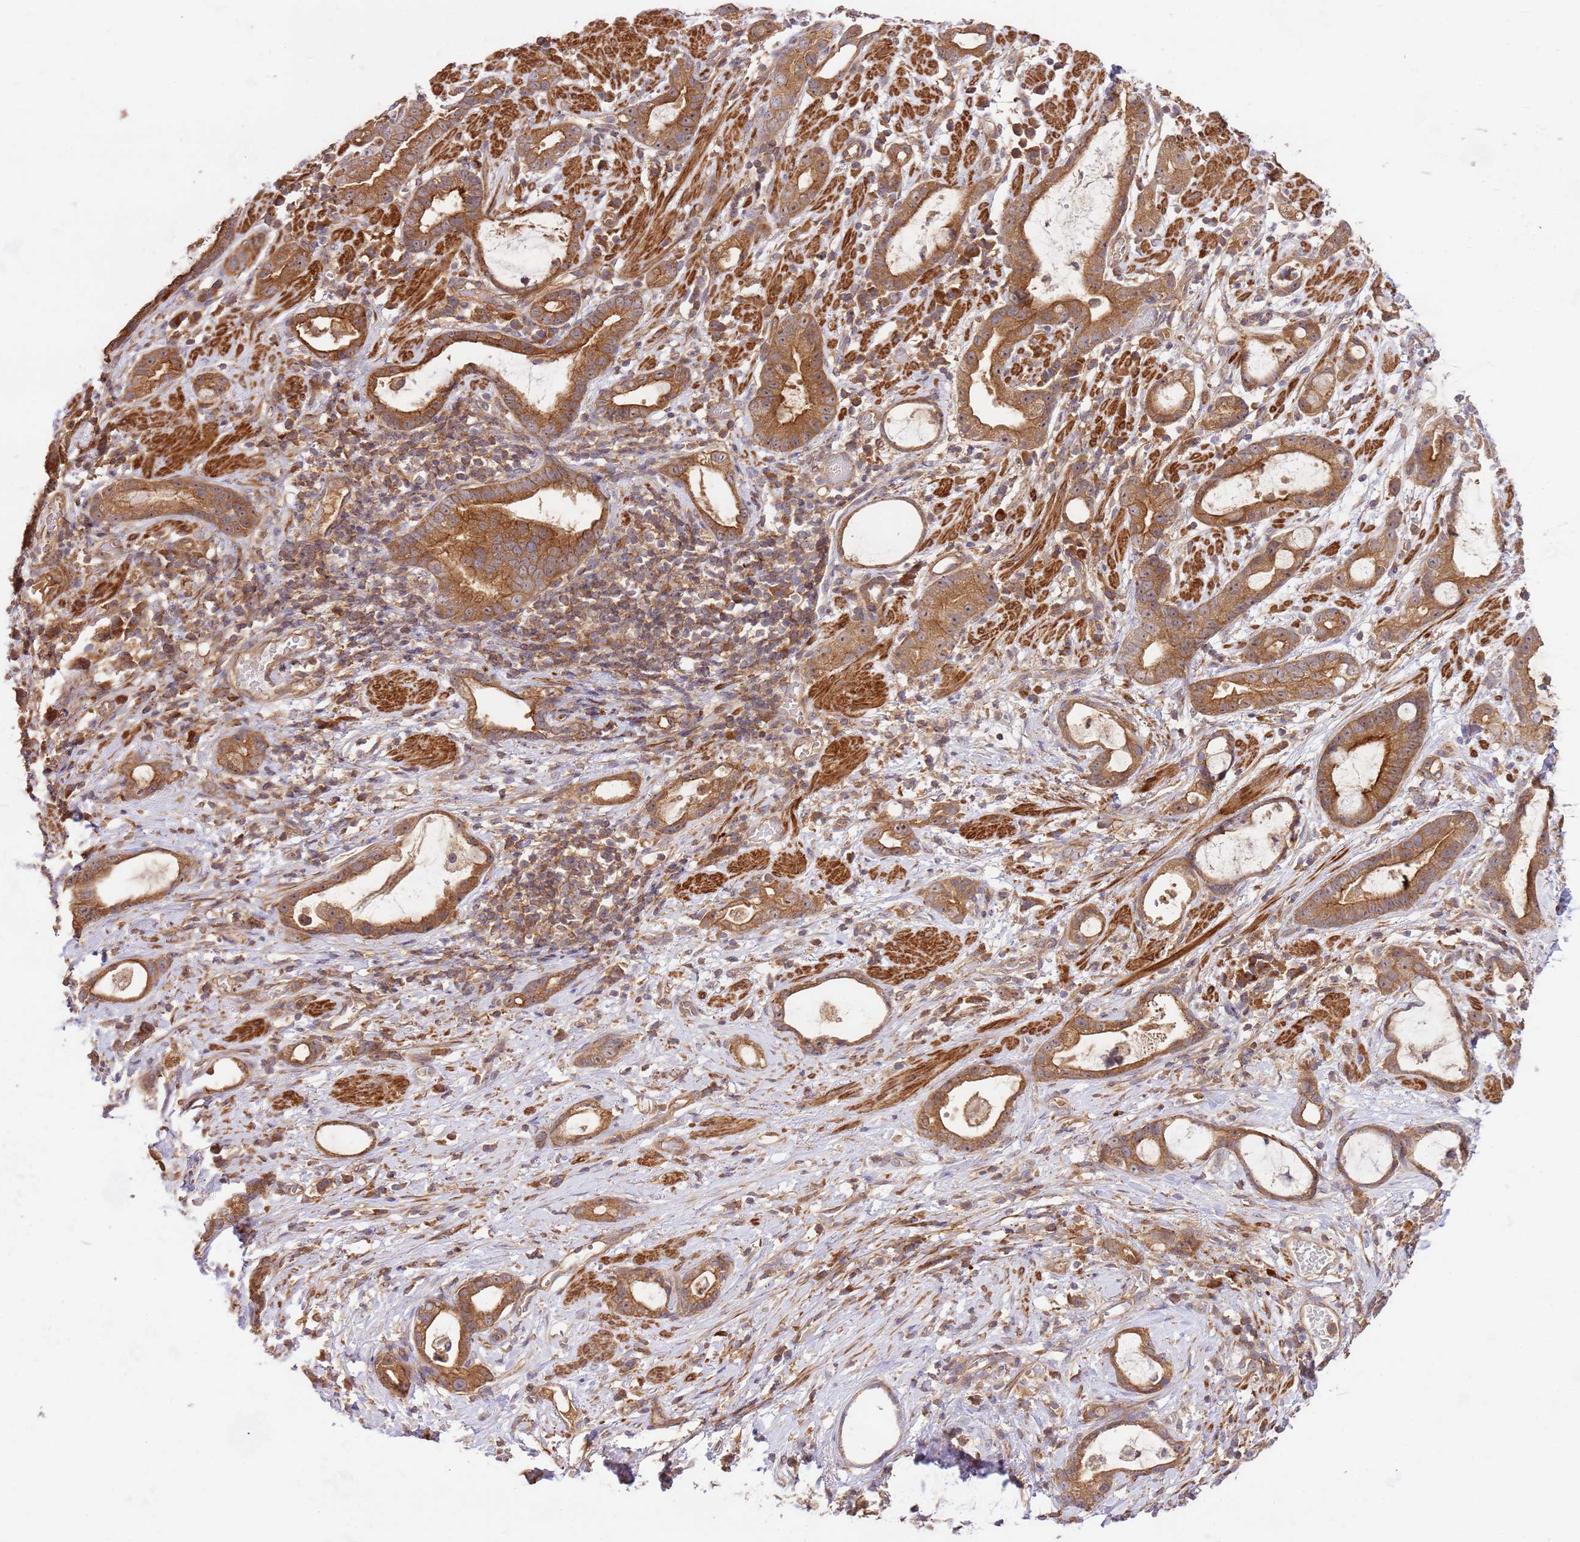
{"staining": {"intensity": "moderate", "quantity": ">75%", "location": "cytoplasmic/membranous"}, "tissue": "stomach cancer", "cell_type": "Tumor cells", "image_type": "cancer", "snomed": [{"axis": "morphology", "description": "Adenocarcinoma, NOS"}, {"axis": "topography", "description": "Stomach"}], "caption": "Moderate cytoplasmic/membranous positivity is seen in about >75% of tumor cells in adenocarcinoma (stomach).", "gene": "GAREM1", "patient": {"sex": "male", "age": 55}}